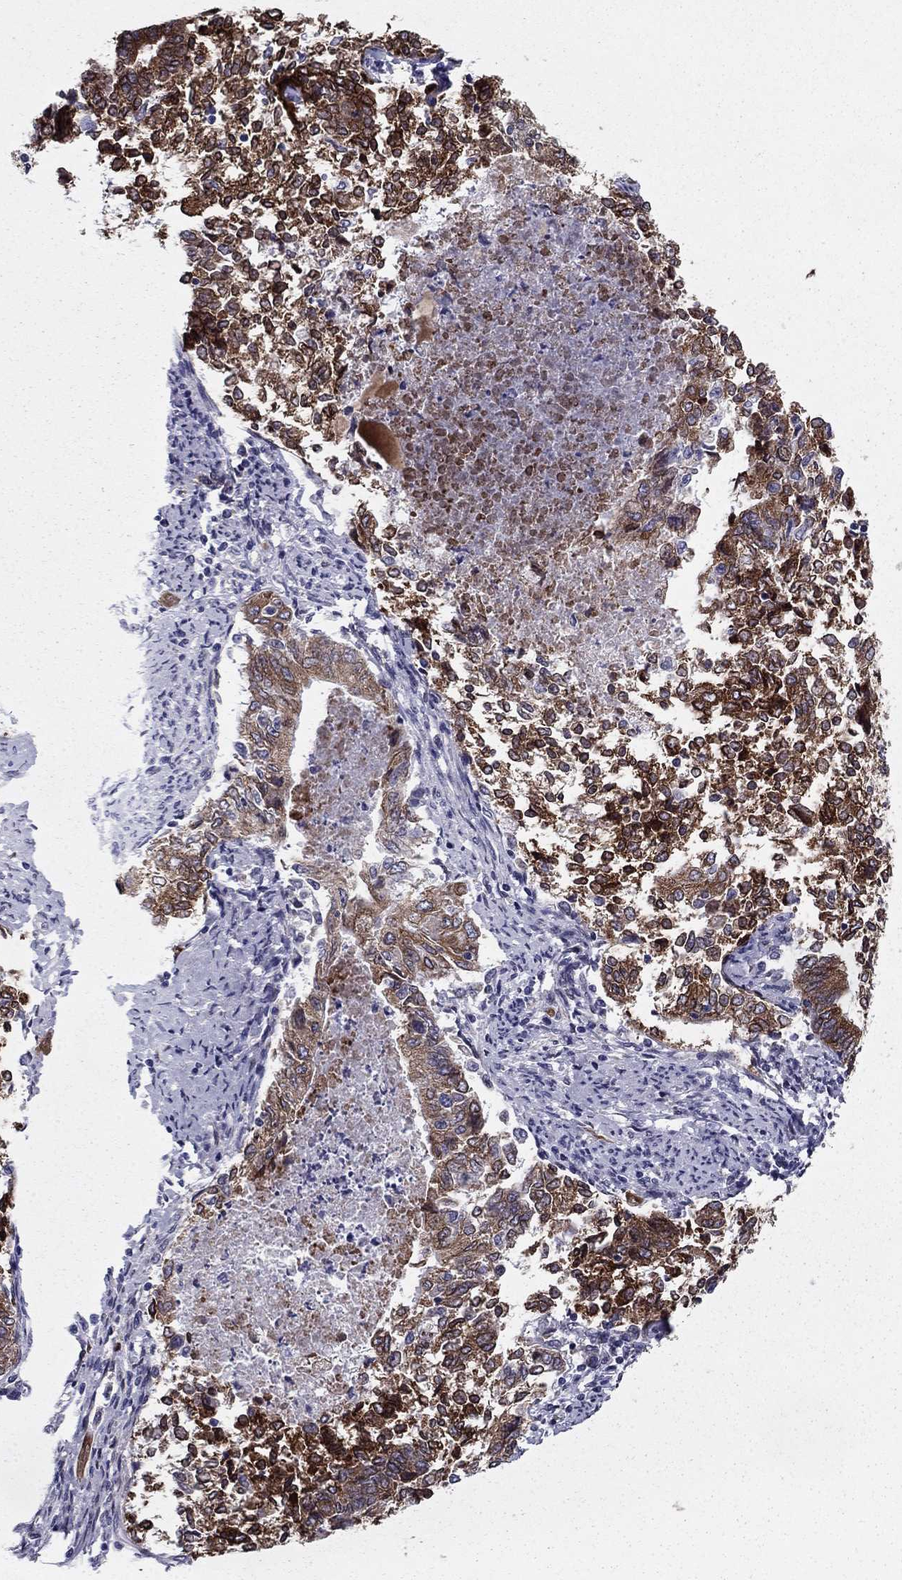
{"staining": {"intensity": "strong", "quantity": ">75%", "location": "cytoplasmic/membranous"}, "tissue": "endometrial cancer", "cell_type": "Tumor cells", "image_type": "cancer", "snomed": [{"axis": "morphology", "description": "Adenocarcinoma, NOS"}, {"axis": "topography", "description": "Endometrium"}], "caption": "Endometrial cancer (adenocarcinoma) was stained to show a protein in brown. There is high levels of strong cytoplasmic/membranous staining in about >75% of tumor cells.", "gene": "TMED3", "patient": {"sex": "female", "age": 65}}